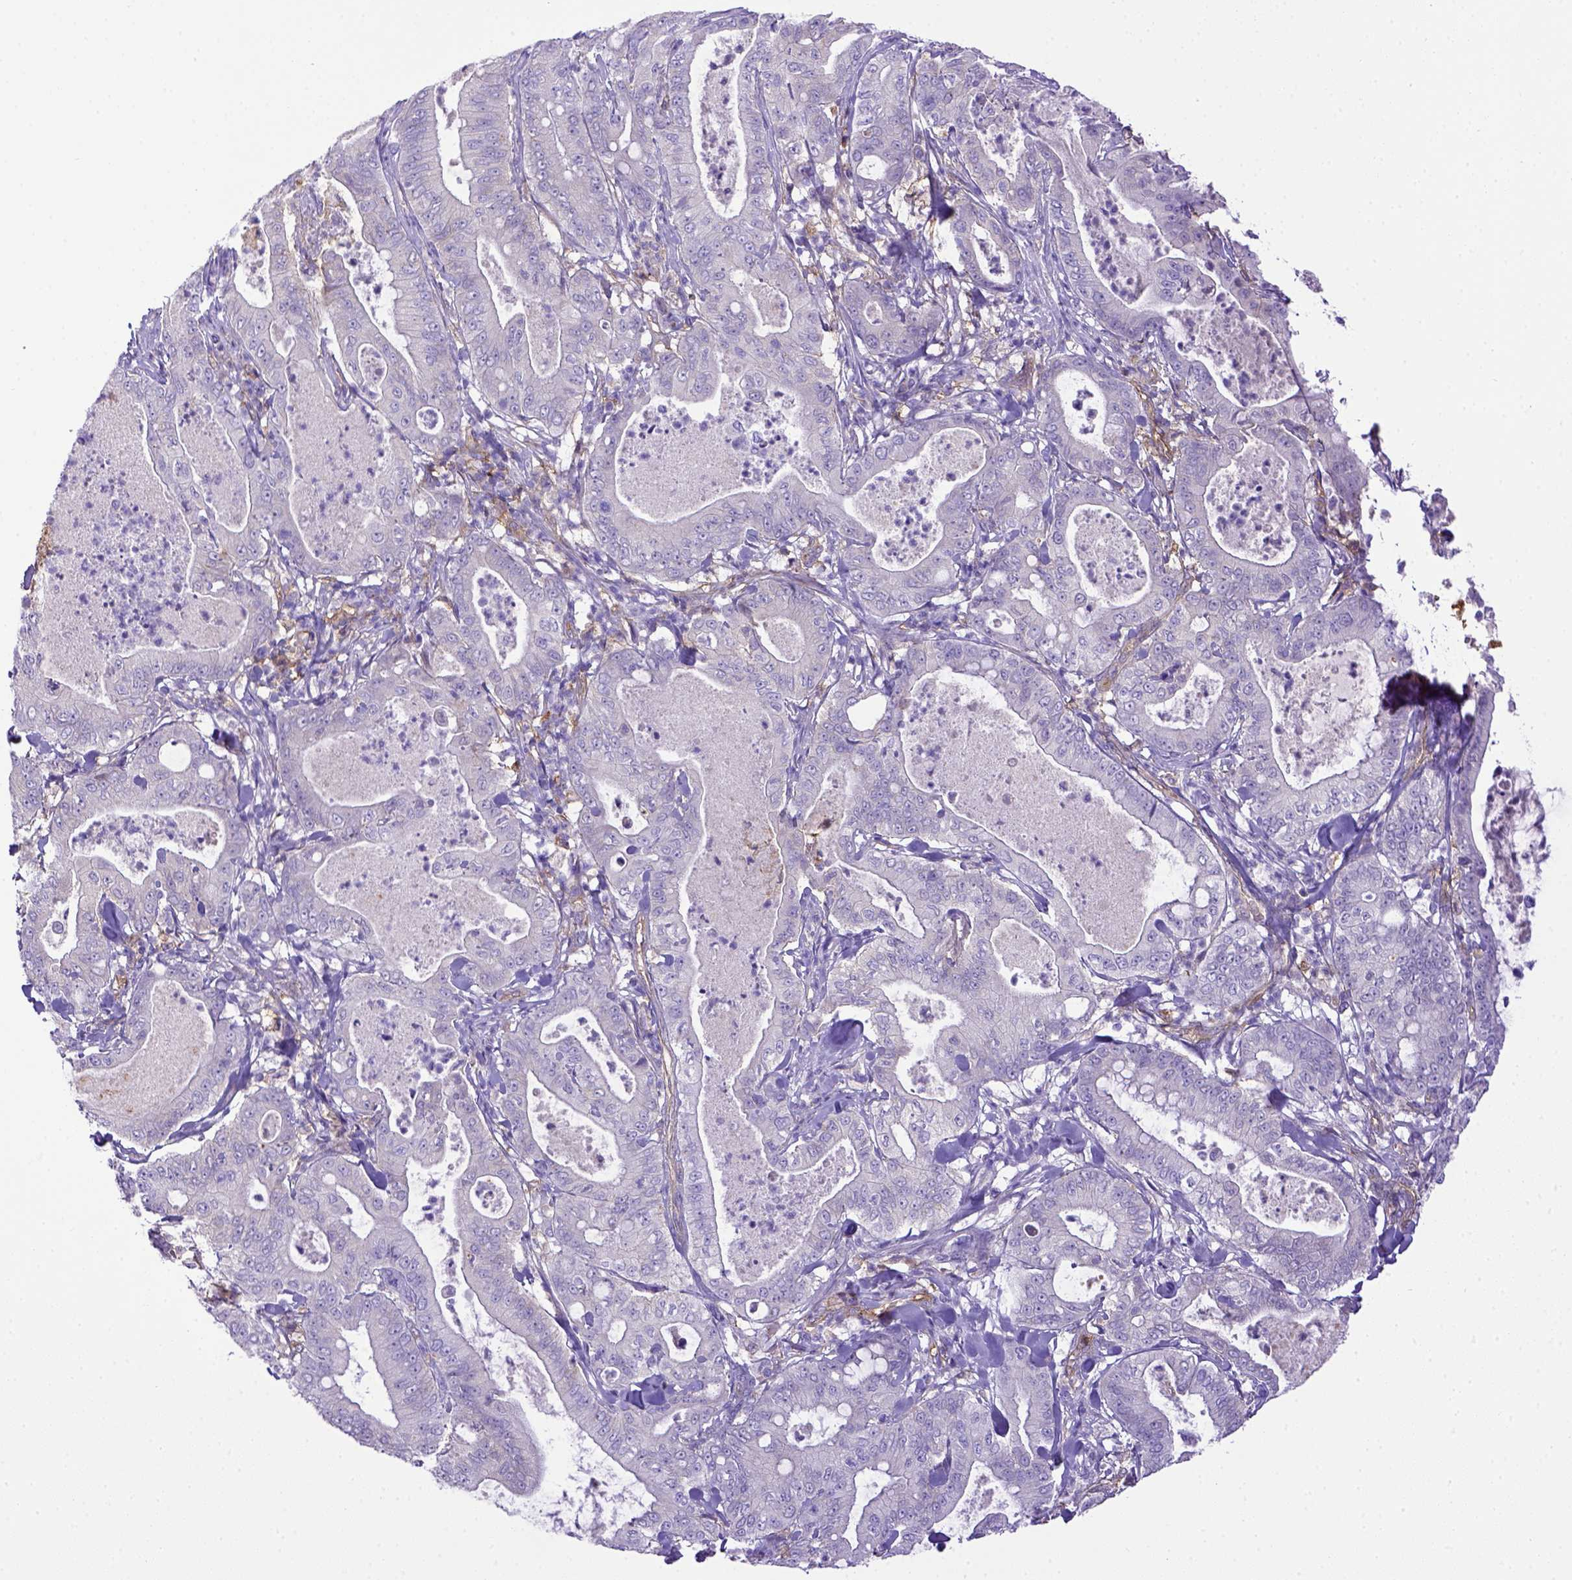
{"staining": {"intensity": "negative", "quantity": "none", "location": "none"}, "tissue": "pancreatic cancer", "cell_type": "Tumor cells", "image_type": "cancer", "snomed": [{"axis": "morphology", "description": "Adenocarcinoma, NOS"}, {"axis": "topography", "description": "Pancreas"}], "caption": "Immunohistochemistry (IHC) photomicrograph of neoplastic tissue: pancreatic adenocarcinoma stained with DAB displays no significant protein positivity in tumor cells.", "gene": "CD40", "patient": {"sex": "male", "age": 71}}